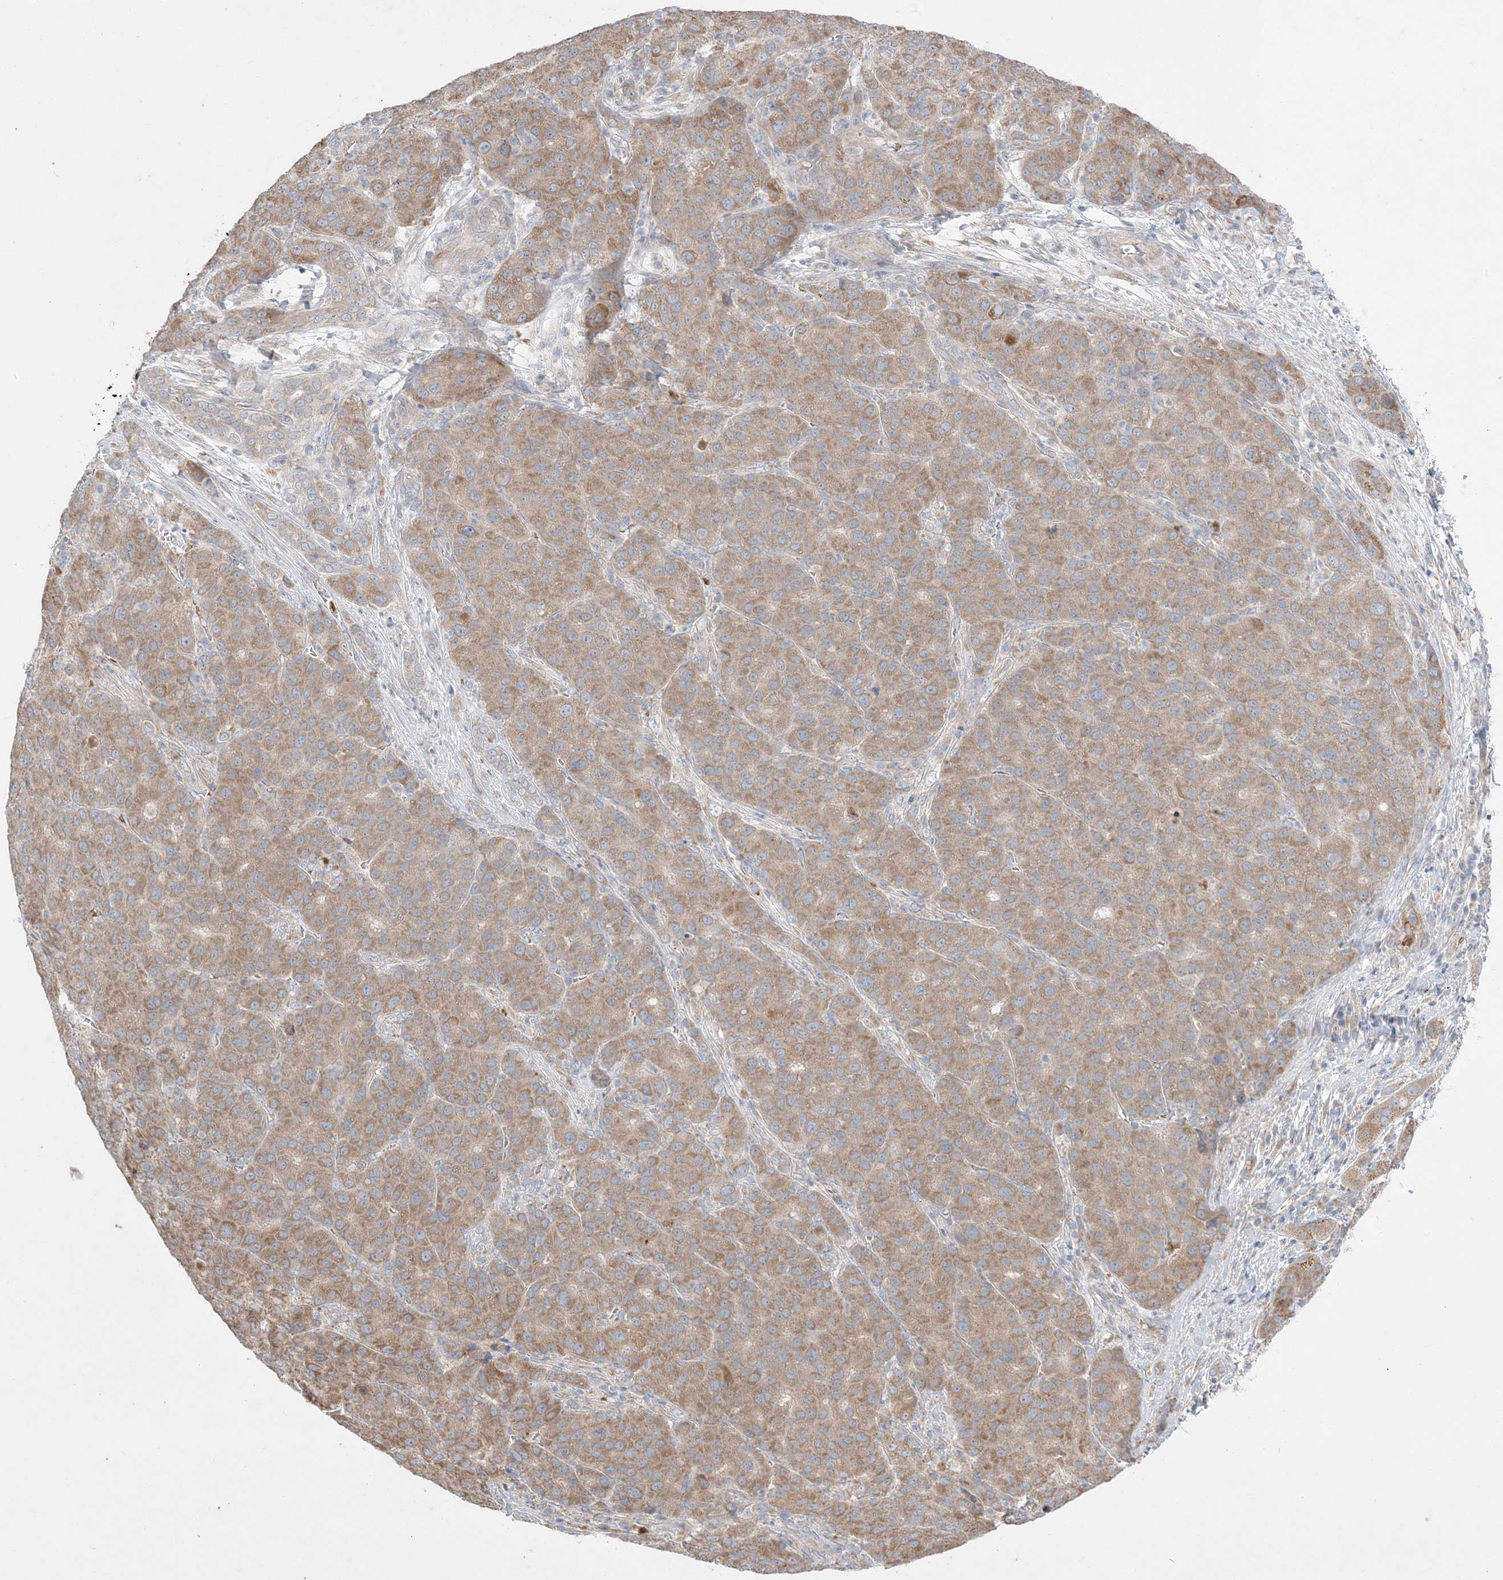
{"staining": {"intensity": "moderate", "quantity": ">75%", "location": "cytoplasmic/membranous"}, "tissue": "liver cancer", "cell_type": "Tumor cells", "image_type": "cancer", "snomed": [{"axis": "morphology", "description": "Carcinoma, Hepatocellular, NOS"}, {"axis": "topography", "description": "Liver"}], "caption": "Hepatocellular carcinoma (liver) tissue displays moderate cytoplasmic/membranous positivity in about >75% of tumor cells, visualized by immunohistochemistry.", "gene": "MMGT1", "patient": {"sex": "male", "age": 65}}